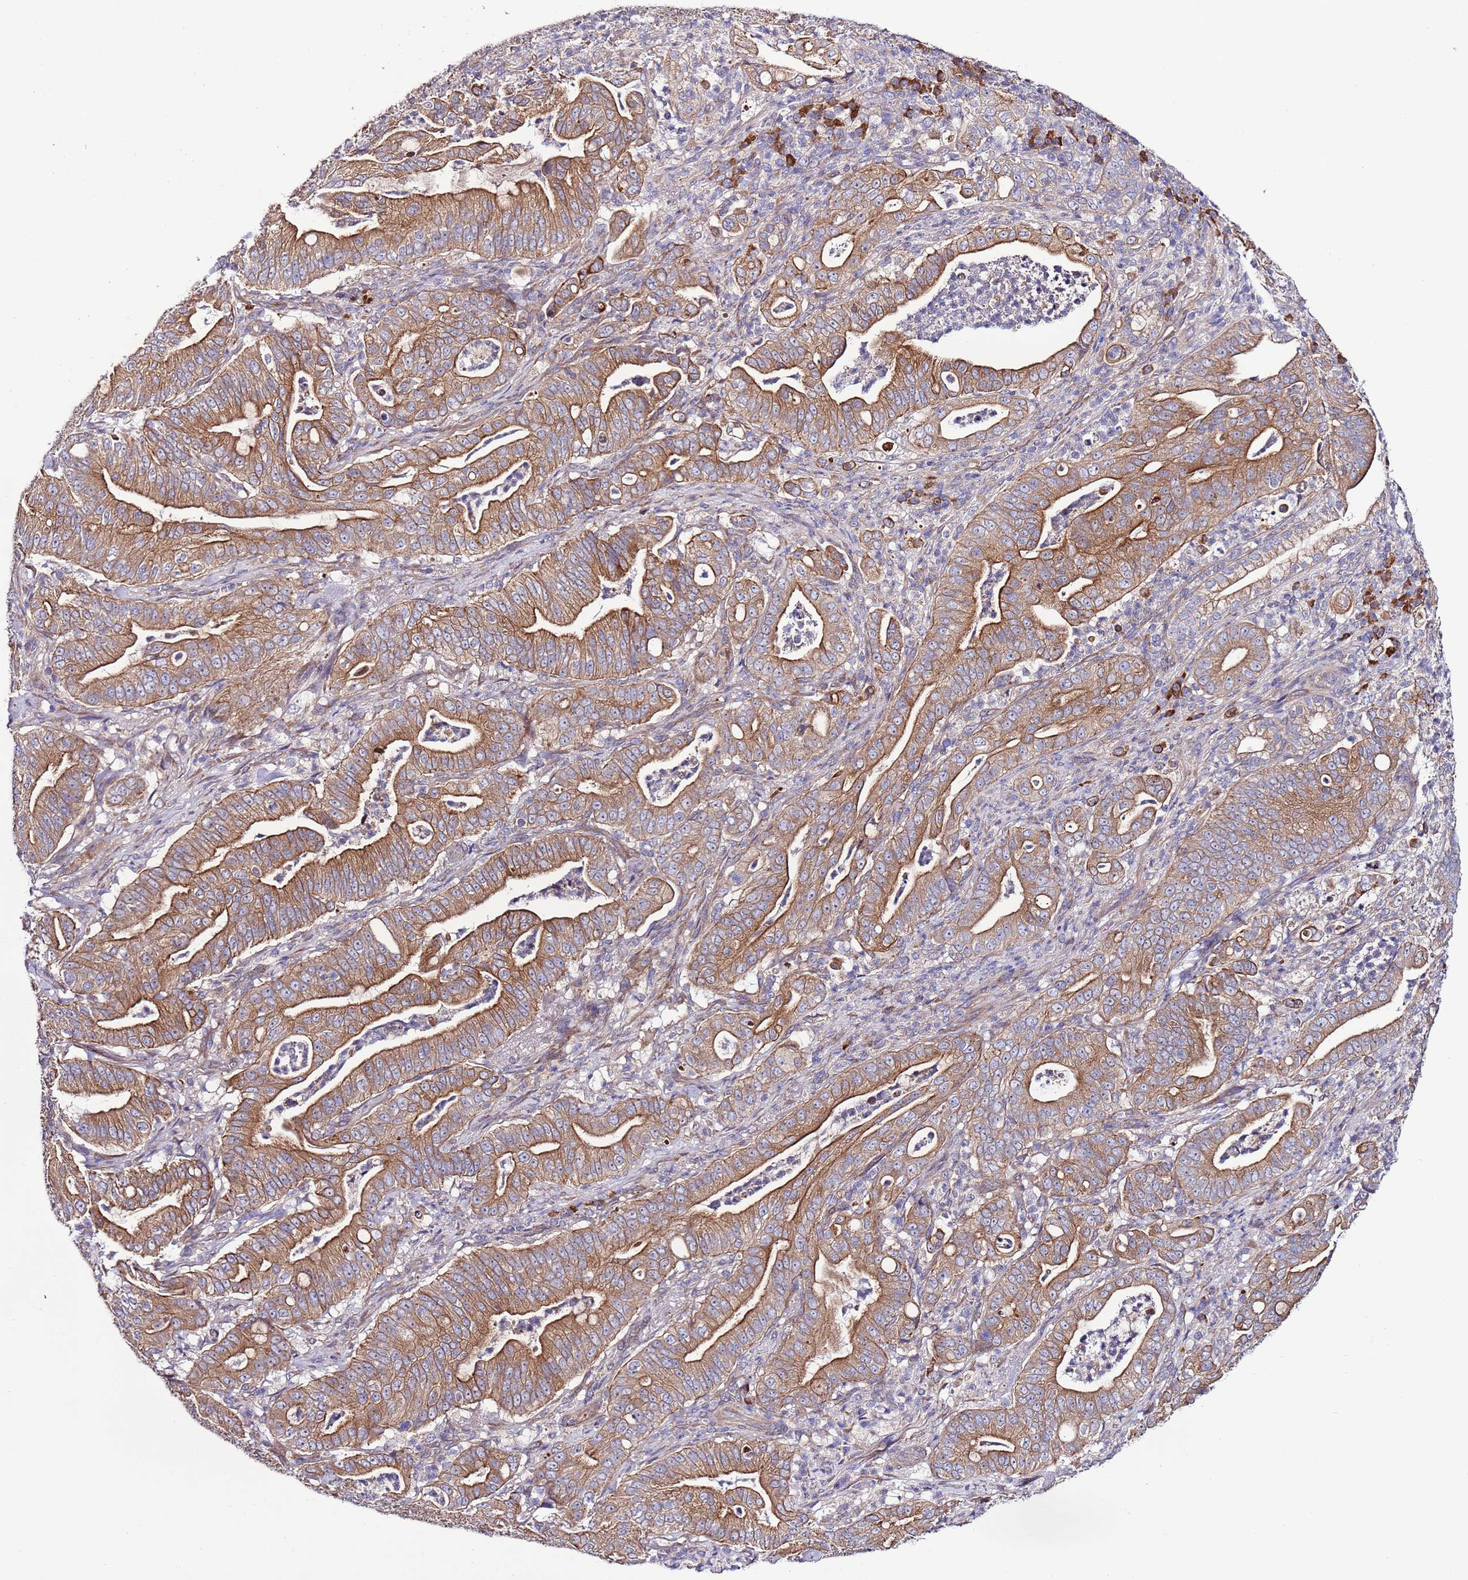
{"staining": {"intensity": "moderate", "quantity": ">75%", "location": "cytoplasmic/membranous"}, "tissue": "pancreatic cancer", "cell_type": "Tumor cells", "image_type": "cancer", "snomed": [{"axis": "morphology", "description": "Adenocarcinoma, NOS"}, {"axis": "topography", "description": "Pancreas"}], "caption": "Pancreatic cancer stained with DAB (3,3'-diaminobenzidine) IHC demonstrates medium levels of moderate cytoplasmic/membranous expression in about >75% of tumor cells.", "gene": "SPCS1", "patient": {"sex": "male", "age": 71}}